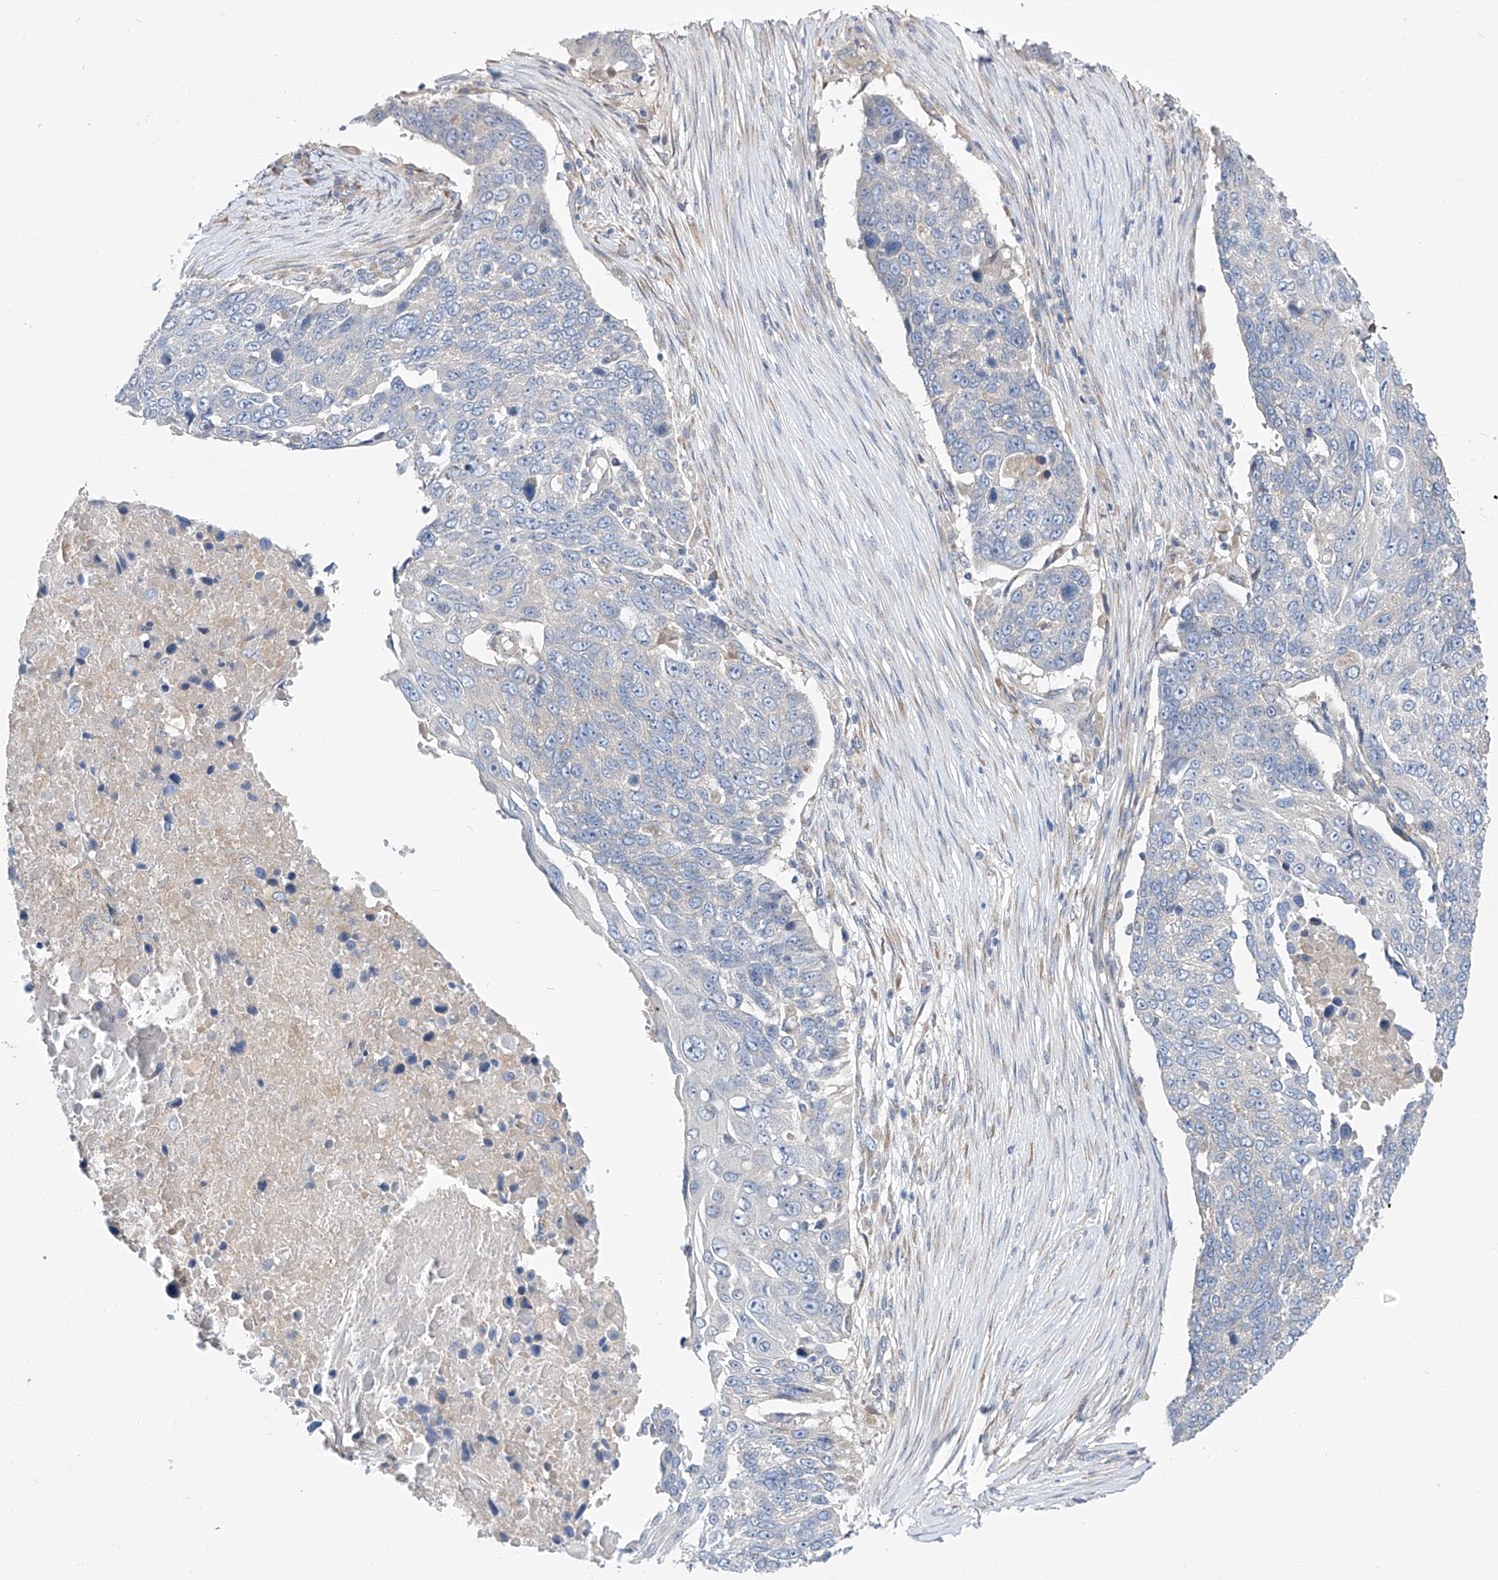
{"staining": {"intensity": "negative", "quantity": "none", "location": "none"}, "tissue": "lung cancer", "cell_type": "Tumor cells", "image_type": "cancer", "snomed": [{"axis": "morphology", "description": "Squamous cell carcinoma, NOS"}, {"axis": "topography", "description": "Lung"}], "caption": "Photomicrograph shows no significant protein expression in tumor cells of lung cancer.", "gene": "UFL1", "patient": {"sex": "male", "age": 66}}